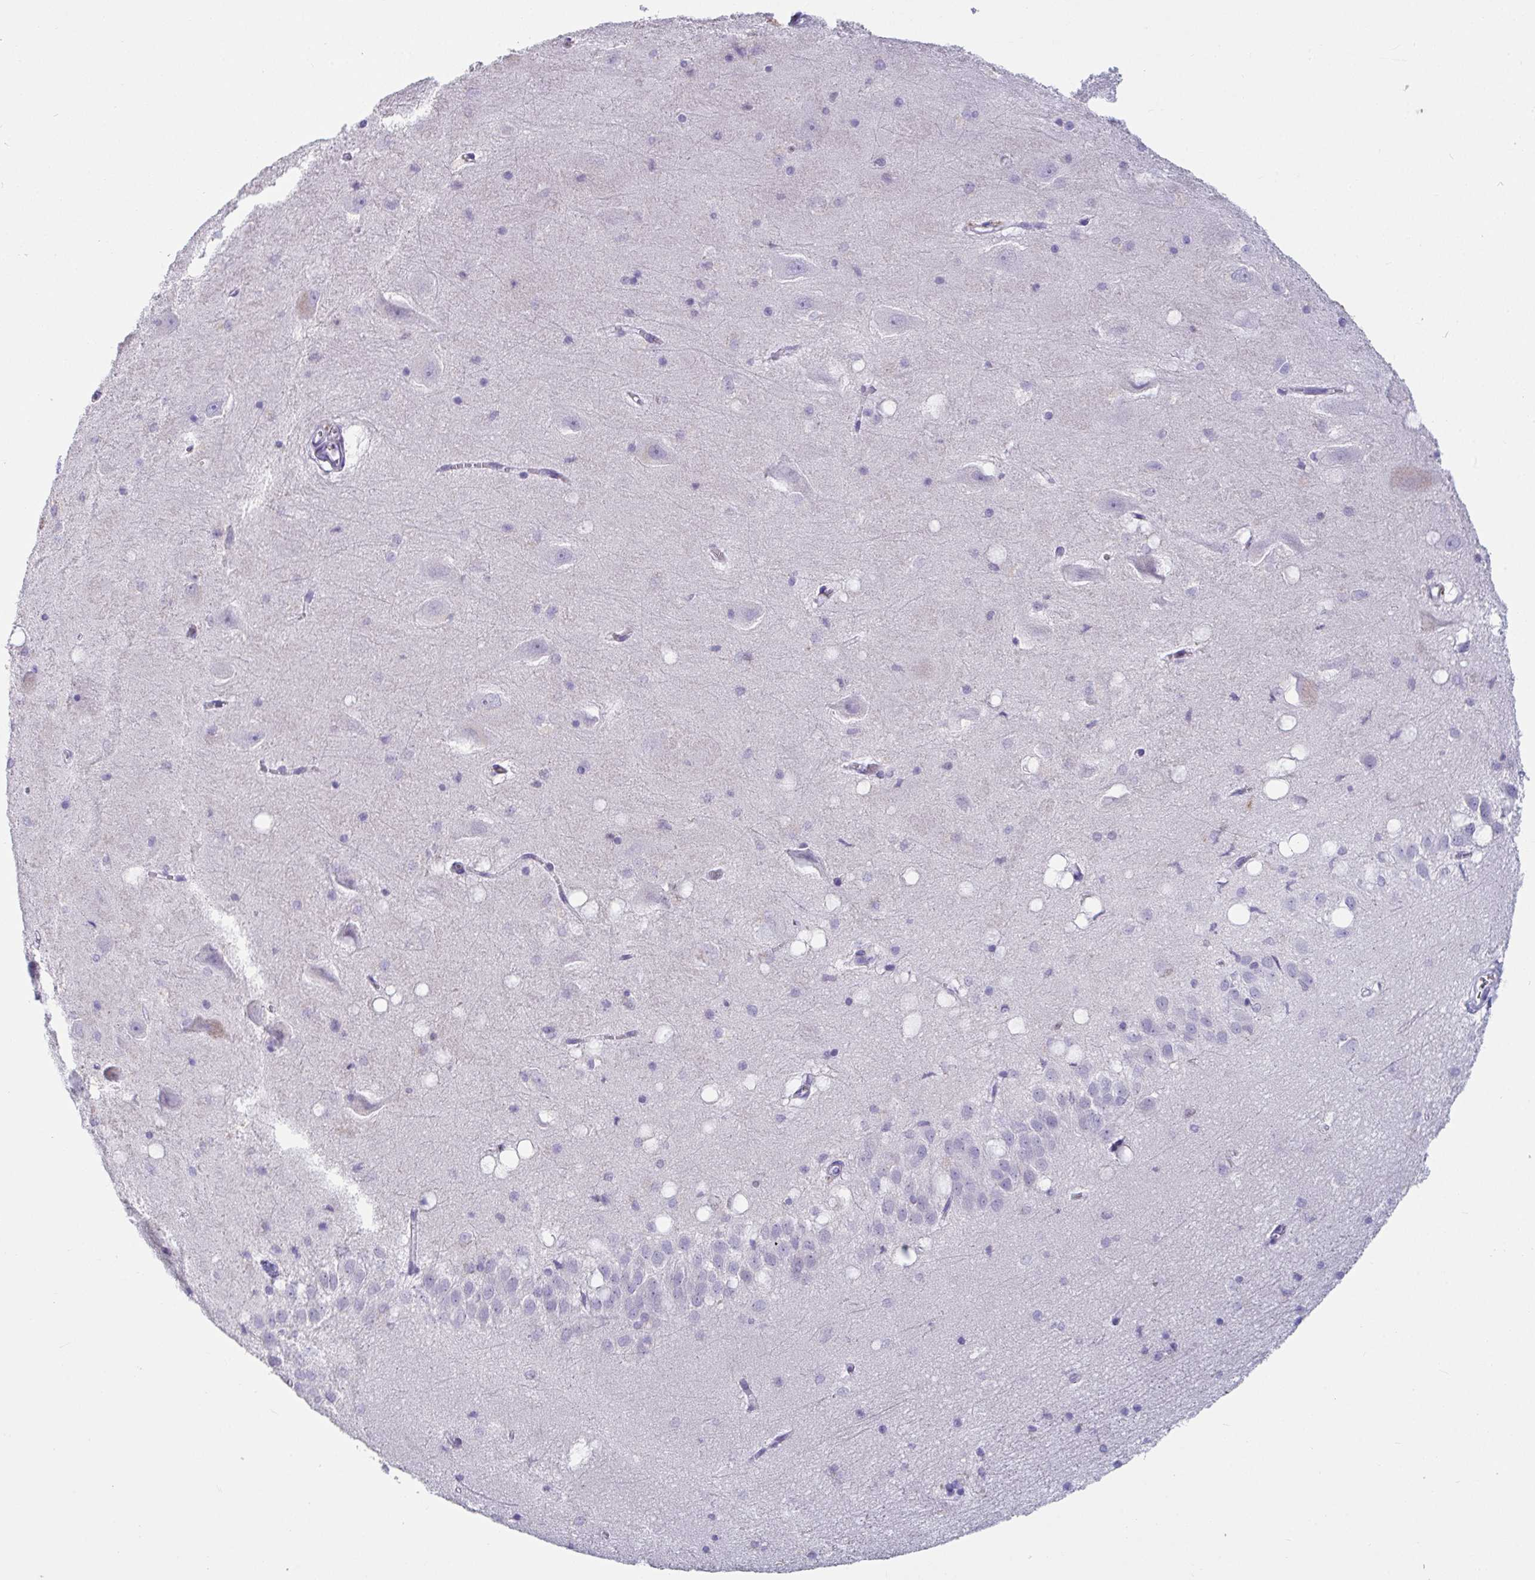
{"staining": {"intensity": "negative", "quantity": "none", "location": "none"}, "tissue": "hippocampus", "cell_type": "Glial cells", "image_type": "normal", "snomed": [{"axis": "morphology", "description": "Normal tissue, NOS"}, {"axis": "topography", "description": "Hippocampus"}], "caption": "DAB (3,3'-diaminobenzidine) immunohistochemical staining of normal human hippocampus reveals no significant positivity in glial cells.", "gene": "ZNF586", "patient": {"sex": "male", "age": 58}}